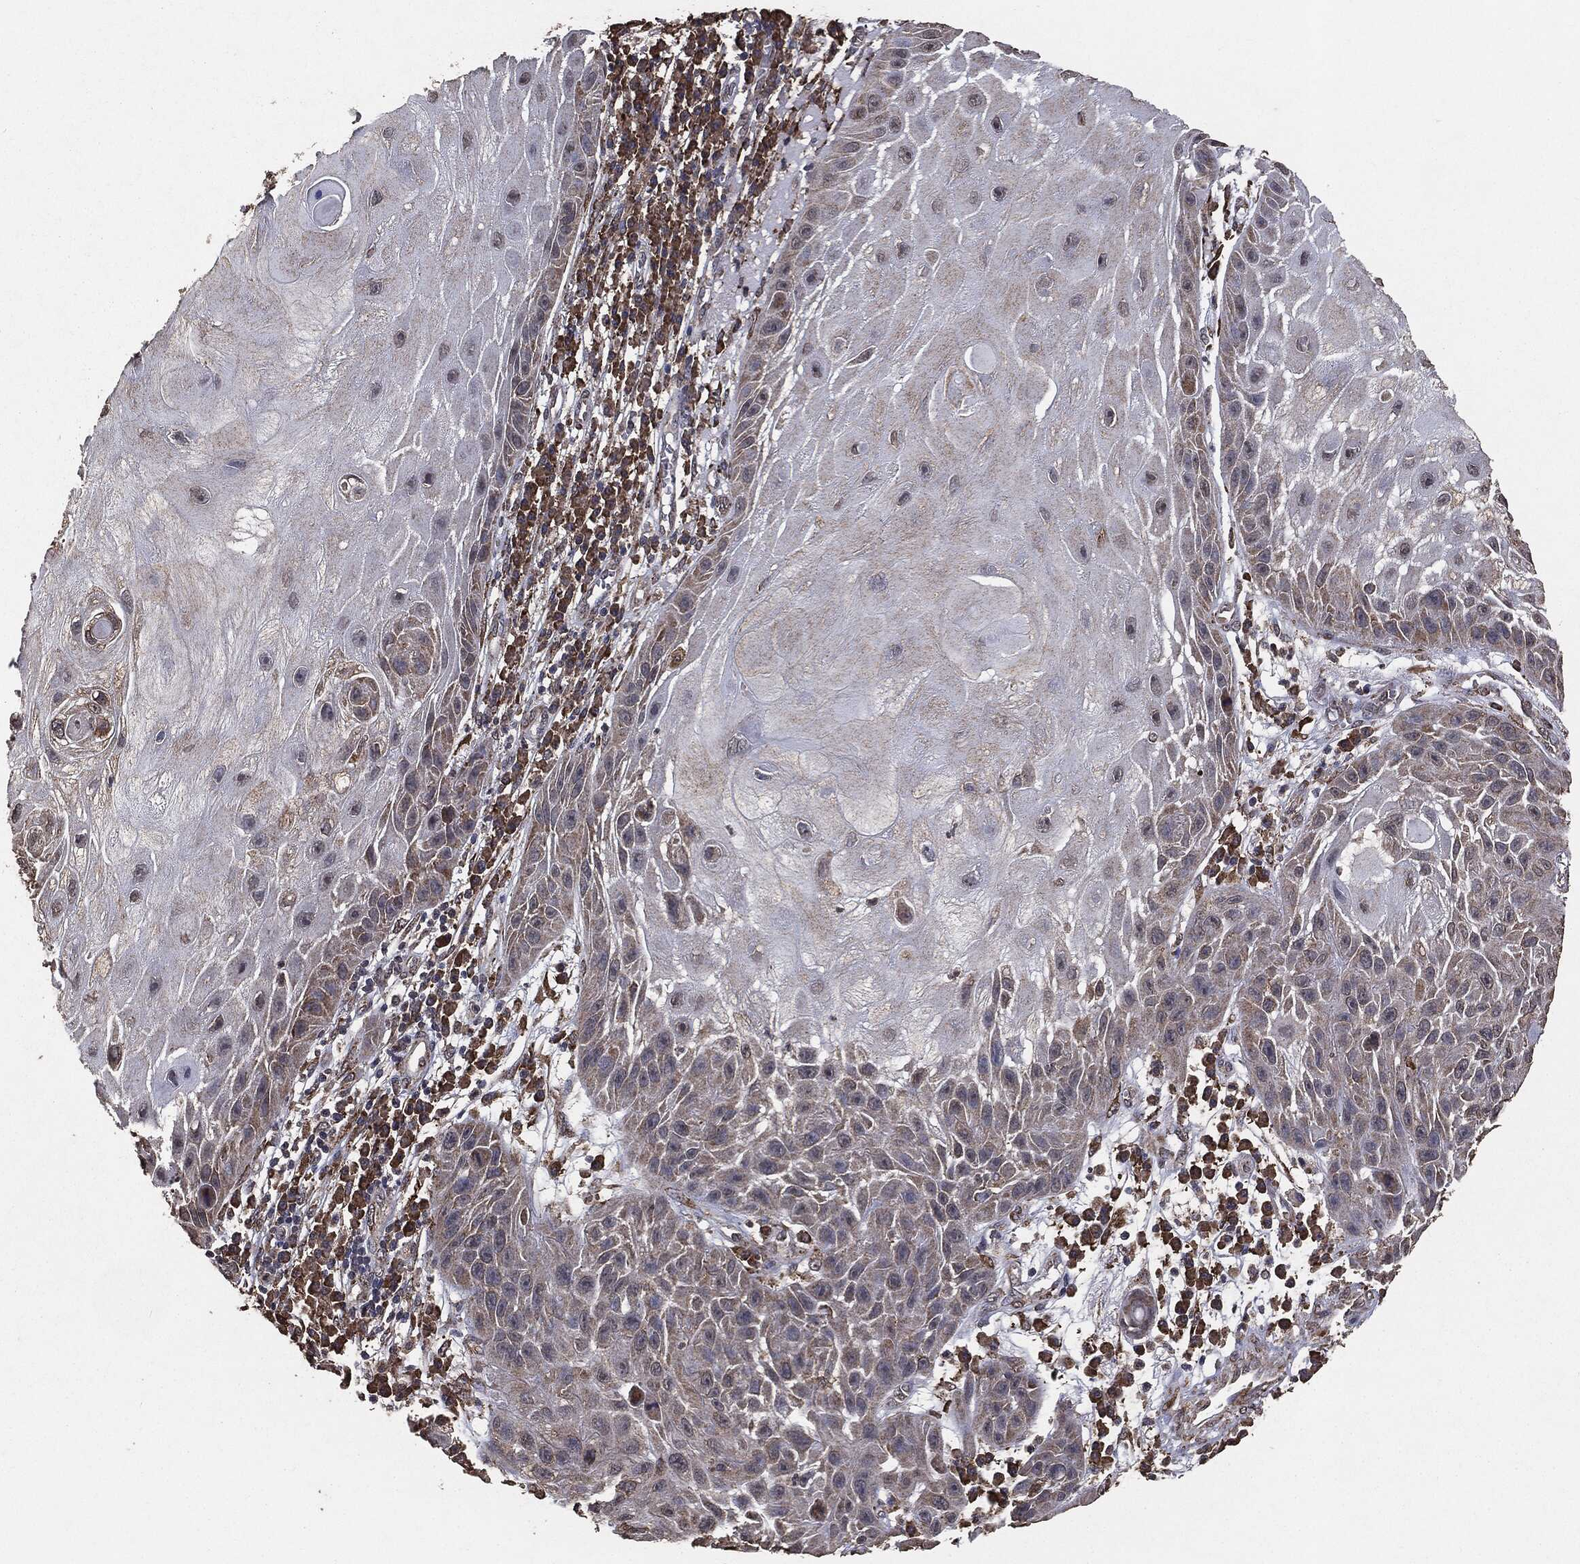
{"staining": {"intensity": "negative", "quantity": "none", "location": "none"}, "tissue": "skin cancer", "cell_type": "Tumor cells", "image_type": "cancer", "snomed": [{"axis": "morphology", "description": "Normal tissue, NOS"}, {"axis": "morphology", "description": "Squamous cell carcinoma, NOS"}, {"axis": "topography", "description": "Skin"}], "caption": "Human skin cancer stained for a protein using immunohistochemistry displays no expression in tumor cells.", "gene": "MTOR", "patient": {"sex": "male", "age": 79}}